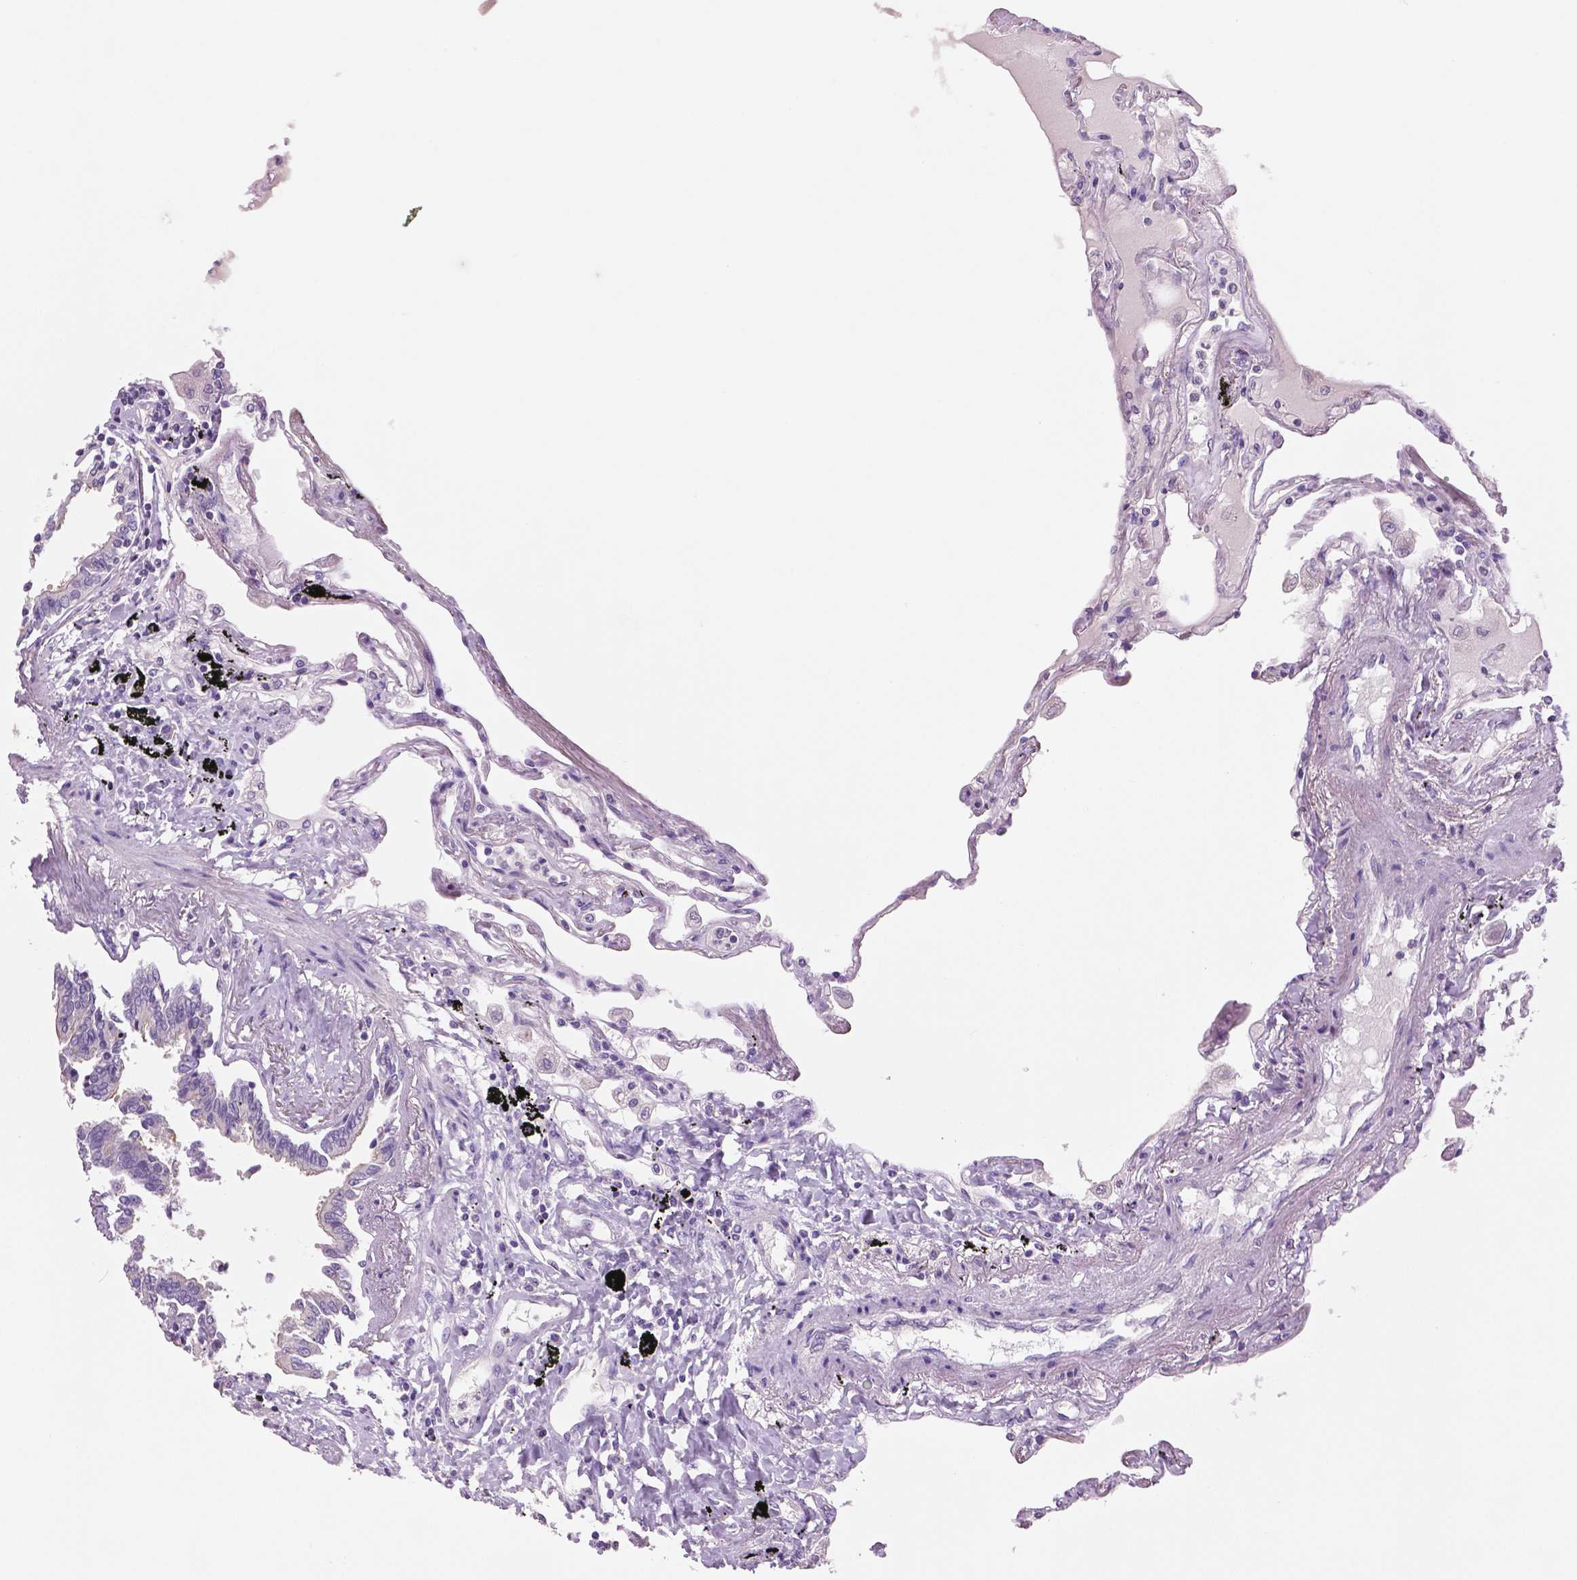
{"staining": {"intensity": "negative", "quantity": "none", "location": "none"}, "tissue": "lung", "cell_type": "Alveolar cells", "image_type": "normal", "snomed": [{"axis": "morphology", "description": "Normal tissue, NOS"}, {"axis": "morphology", "description": "Adenocarcinoma, NOS"}, {"axis": "topography", "description": "Cartilage tissue"}, {"axis": "topography", "description": "Lung"}], "caption": "High magnification brightfield microscopy of unremarkable lung stained with DAB (brown) and counterstained with hematoxylin (blue): alveolar cells show no significant staining. (DAB immunohistochemistry (IHC) with hematoxylin counter stain).", "gene": "DNAH12", "patient": {"sex": "female", "age": 67}}